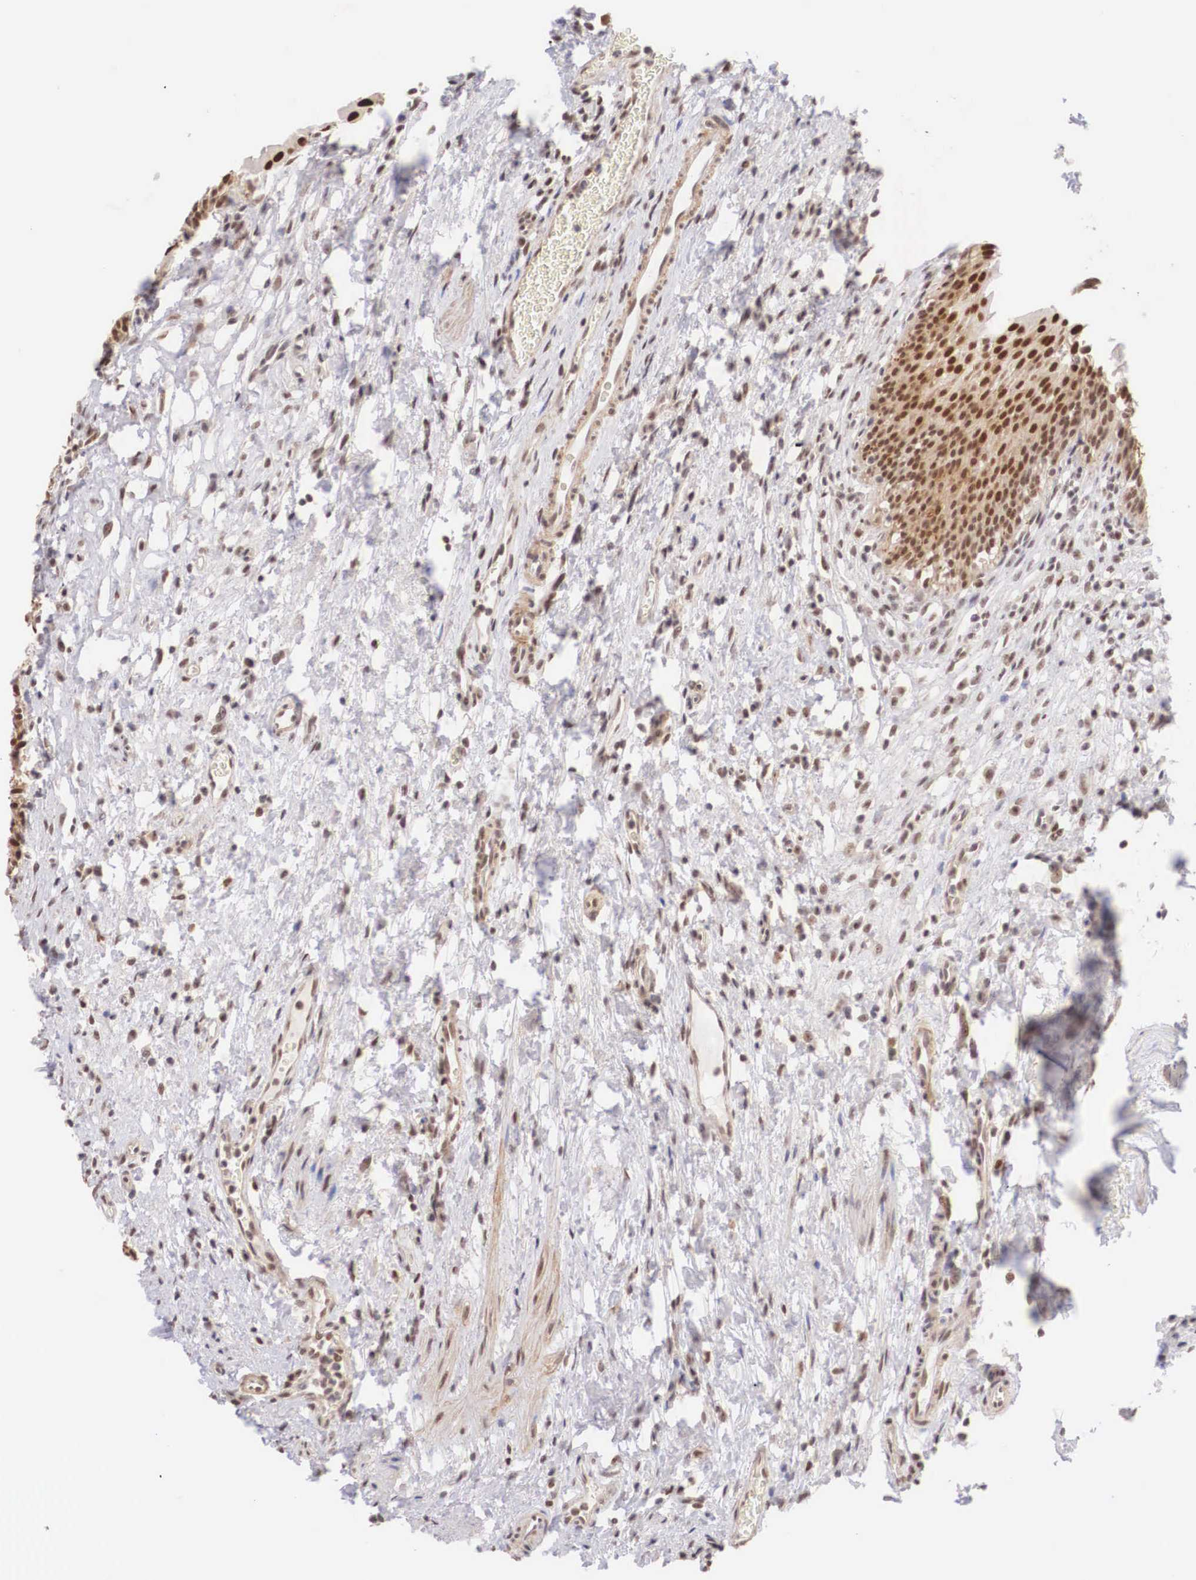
{"staining": {"intensity": "strong", "quantity": "<25%", "location": "cytoplasmic/membranous,nuclear"}, "tissue": "urinary bladder", "cell_type": "Urothelial cells", "image_type": "normal", "snomed": [{"axis": "morphology", "description": "Normal tissue, NOS"}, {"axis": "morphology", "description": "Urothelial carcinoma, Low grade"}, {"axis": "topography", "description": "Smooth muscle"}, {"axis": "topography", "description": "Urinary bladder"}], "caption": "Immunohistochemistry photomicrograph of unremarkable urinary bladder: urinary bladder stained using immunohistochemistry reveals medium levels of strong protein expression localized specifically in the cytoplasmic/membranous,nuclear of urothelial cells, appearing as a cytoplasmic/membranous,nuclear brown color.", "gene": "ZNF275", "patient": {"sex": "male", "age": 60}}